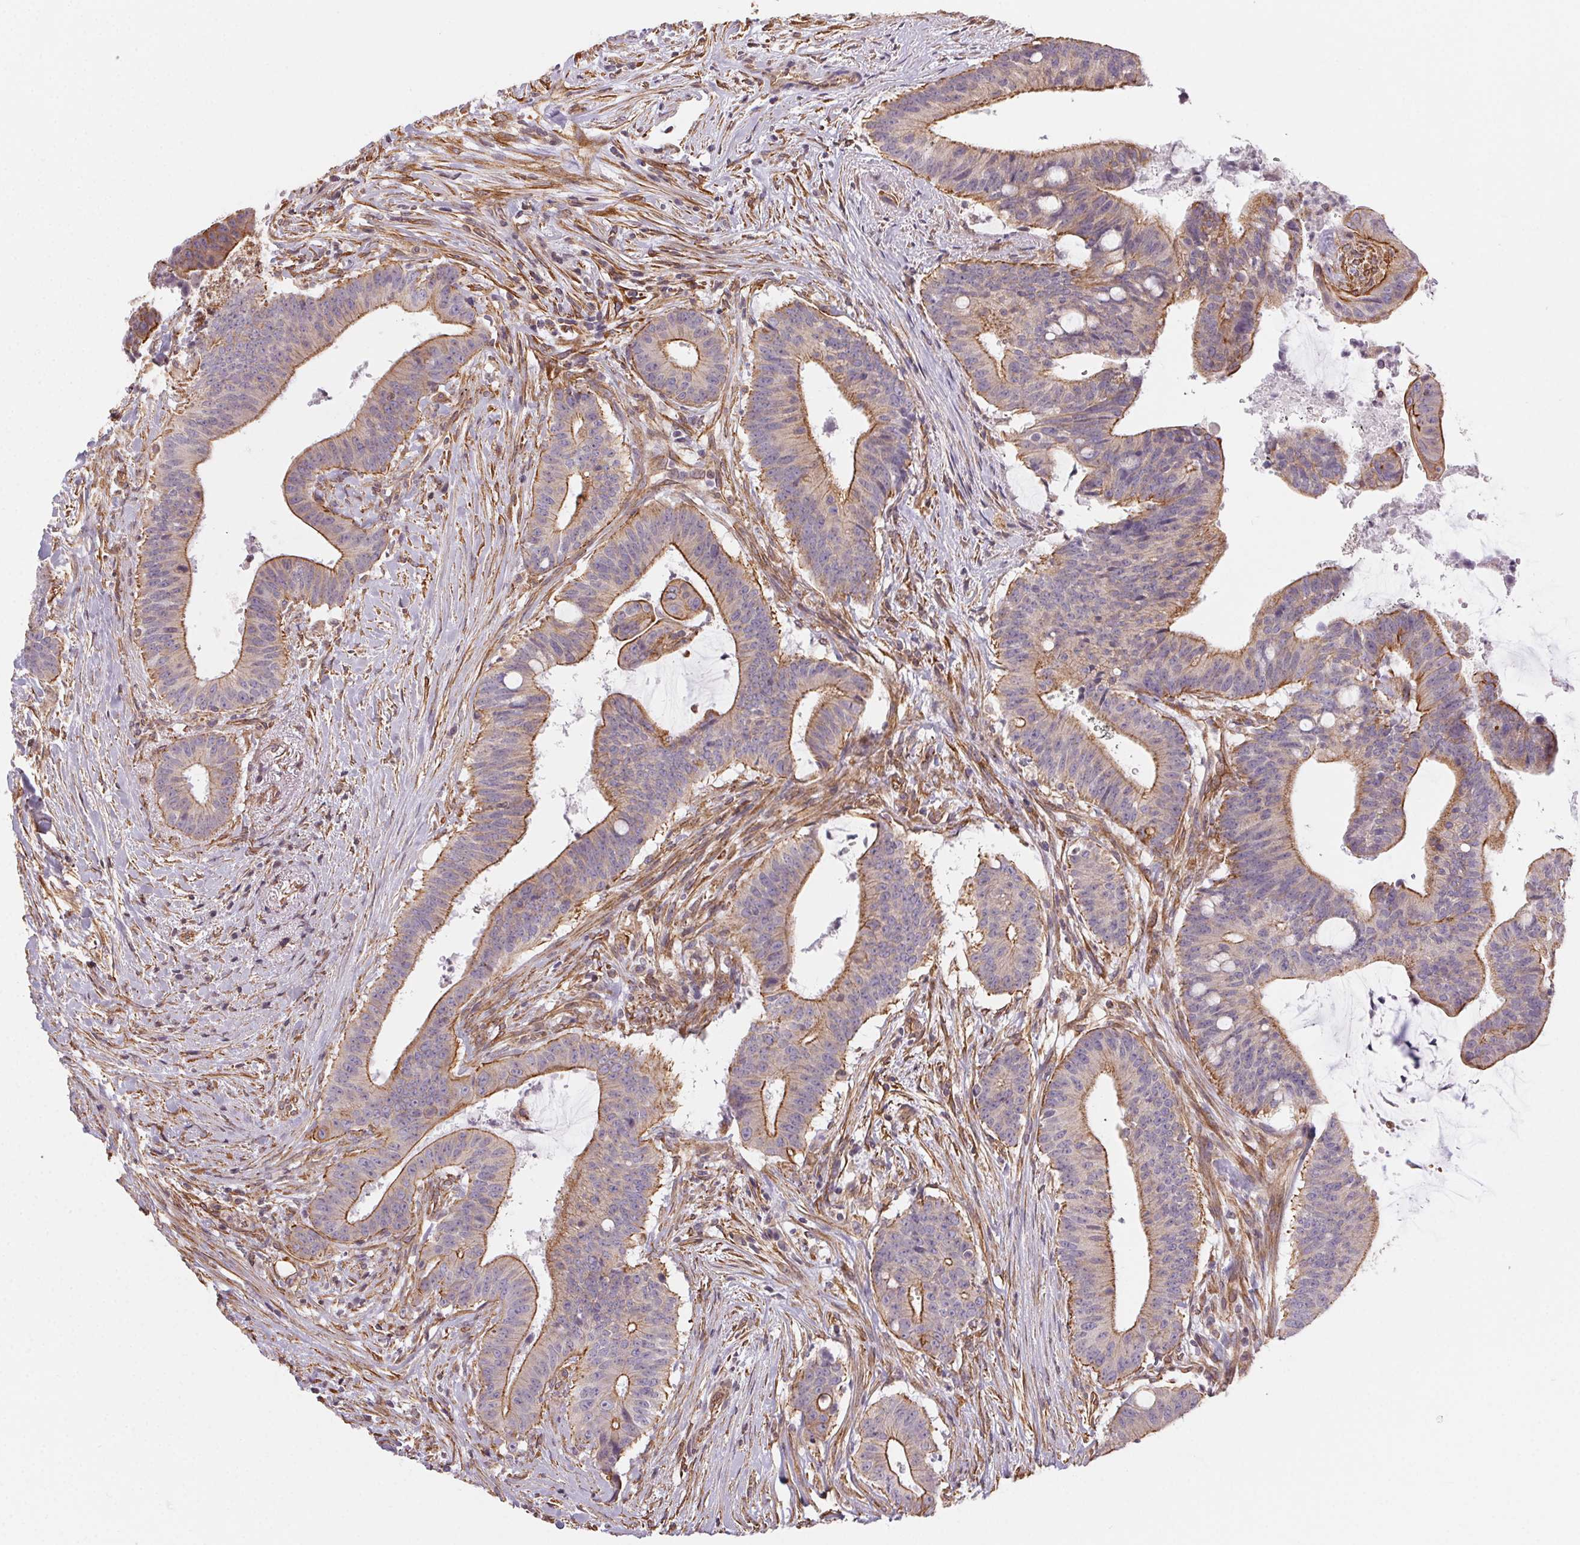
{"staining": {"intensity": "moderate", "quantity": ">75%", "location": "cytoplasmic/membranous"}, "tissue": "colorectal cancer", "cell_type": "Tumor cells", "image_type": "cancer", "snomed": [{"axis": "morphology", "description": "Adenocarcinoma, NOS"}, {"axis": "topography", "description": "Colon"}], "caption": "Brown immunohistochemical staining in adenocarcinoma (colorectal) reveals moderate cytoplasmic/membranous positivity in approximately >75% of tumor cells.", "gene": "PLA2G4F", "patient": {"sex": "female", "age": 43}}